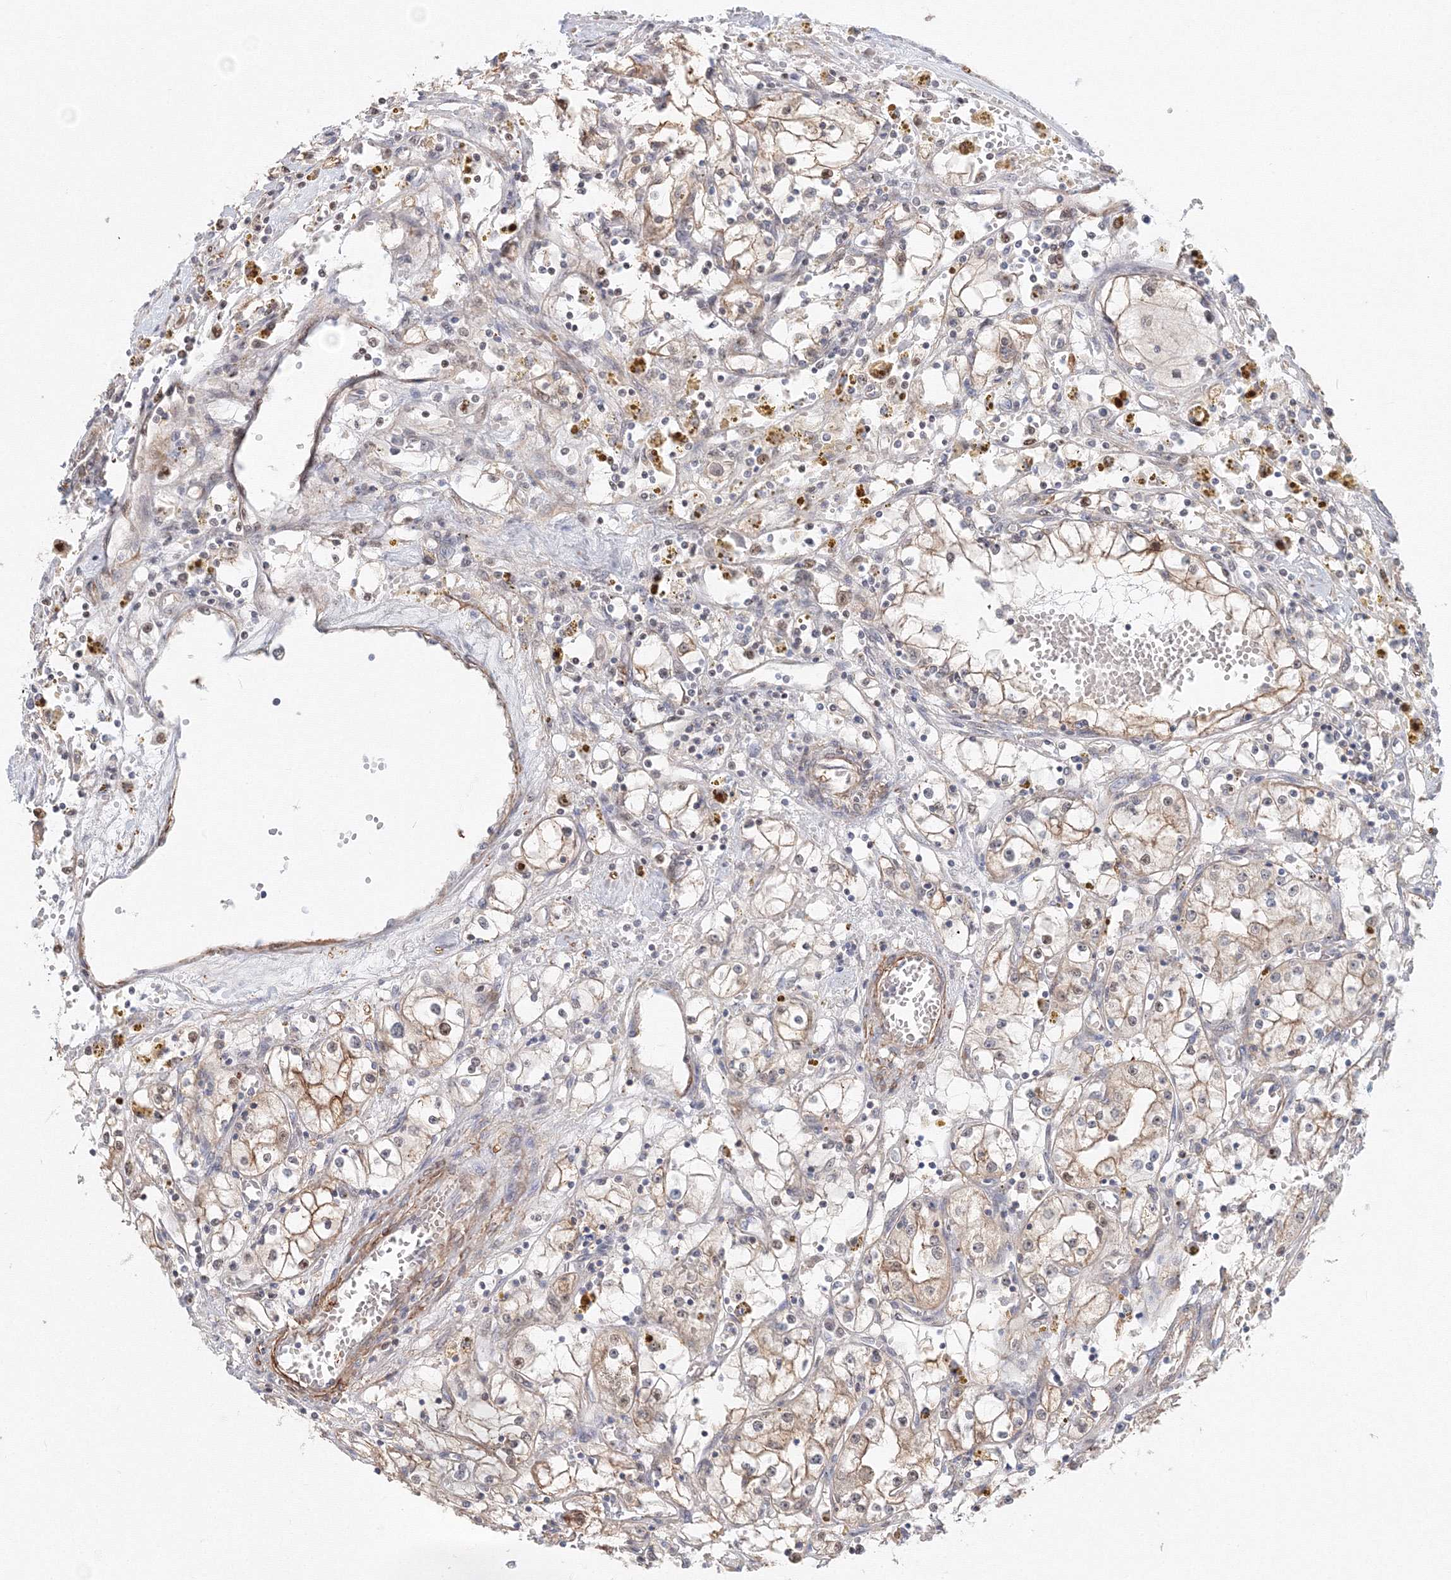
{"staining": {"intensity": "moderate", "quantity": "<25%", "location": "cytoplasmic/membranous"}, "tissue": "renal cancer", "cell_type": "Tumor cells", "image_type": "cancer", "snomed": [{"axis": "morphology", "description": "Adenocarcinoma, NOS"}, {"axis": "topography", "description": "Kidney"}], "caption": "The photomicrograph displays a brown stain indicating the presence of a protein in the cytoplasmic/membranous of tumor cells in renal cancer.", "gene": "ARHGAP21", "patient": {"sex": "male", "age": 56}}